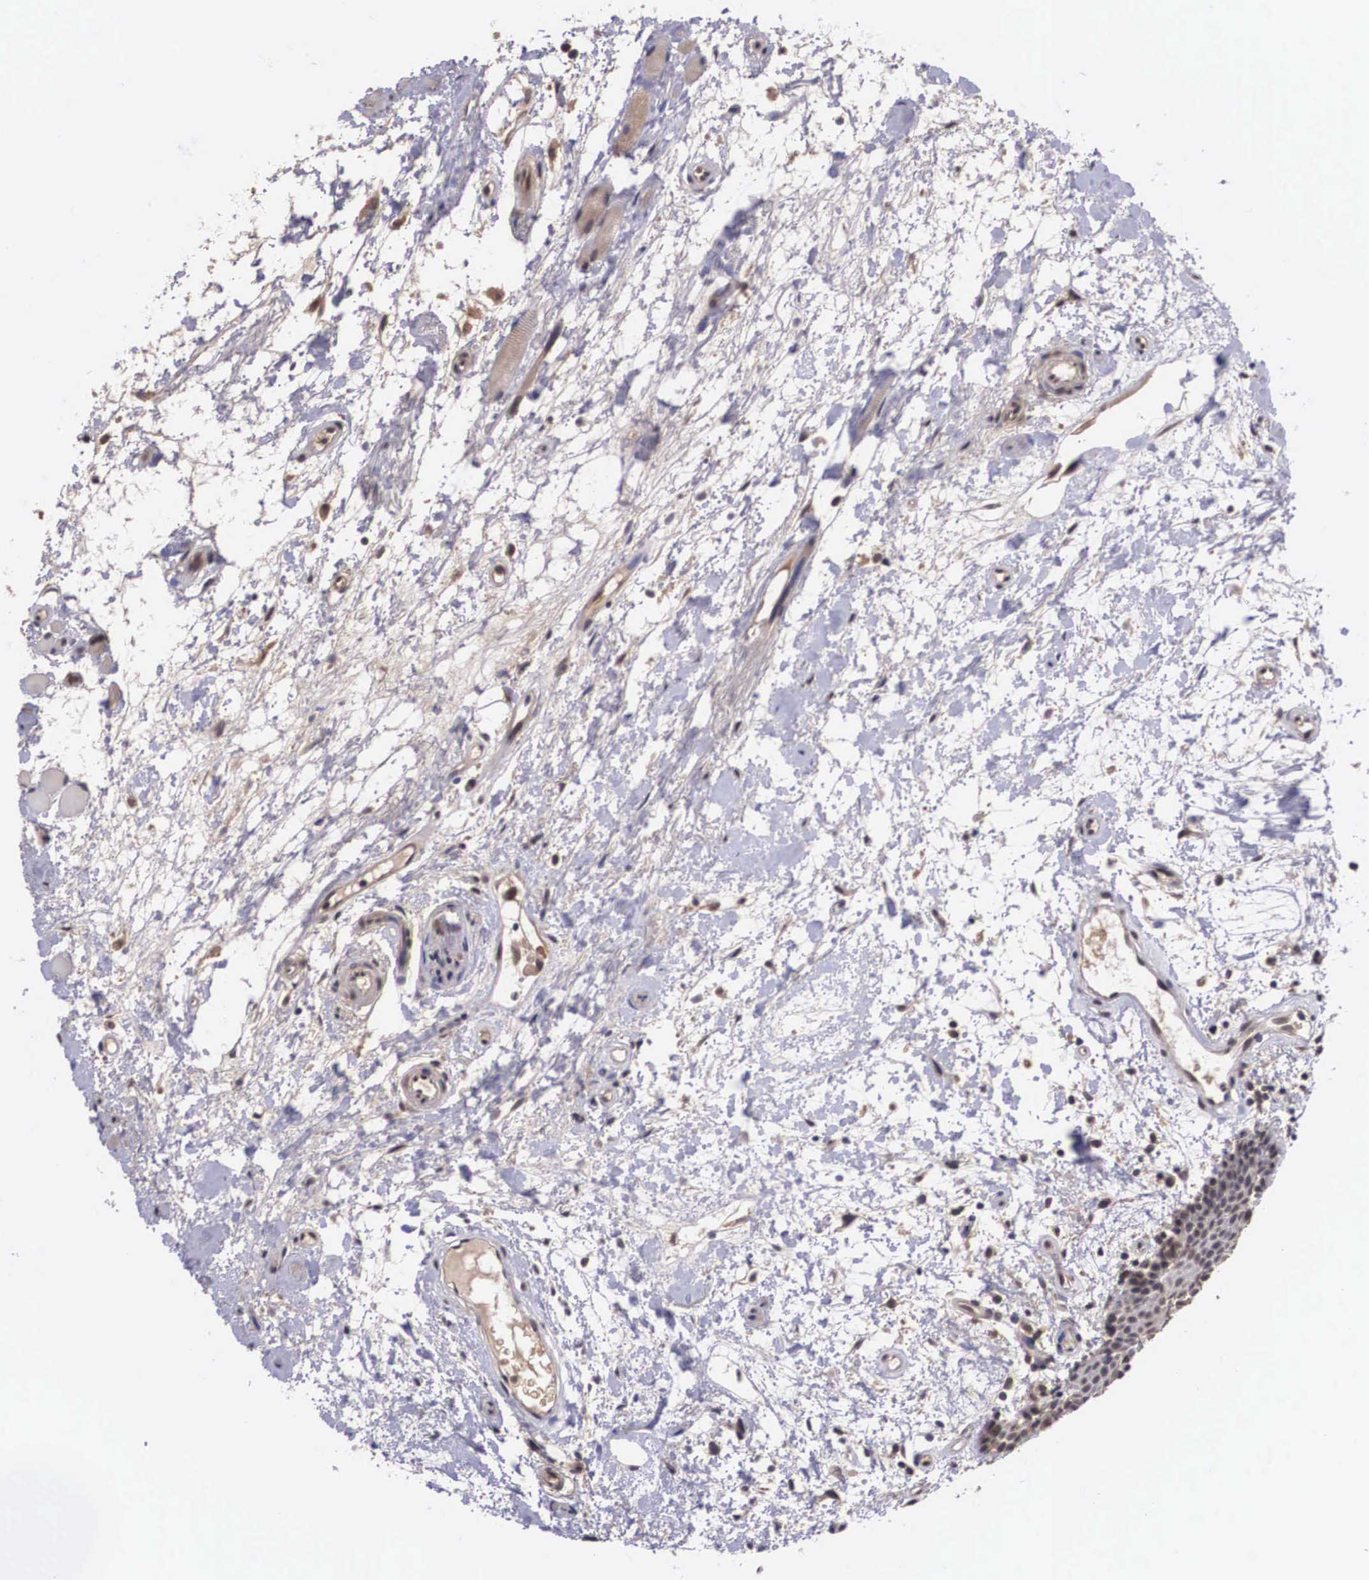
{"staining": {"intensity": "weak", "quantity": "25%-75%", "location": "cytoplasmic/membranous"}, "tissue": "oral mucosa", "cell_type": "Squamous epithelial cells", "image_type": "normal", "snomed": [{"axis": "morphology", "description": "Normal tissue, NOS"}, {"axis": "topography", "description": "Oral tissue"}], "caption": "Immunohistochemical staining of unremarkable human oral mucosa reveals low levels of weak cytoplasmic/membranous expression in approximately 25%-75% of squamous epithelial cells. (DAB (3,3'-diaminobenzidine) IHC, brown staining for protein, blue staining for nuclei).", "gene": "VASH1", "patient": {"sex": "female", "age": 79}}